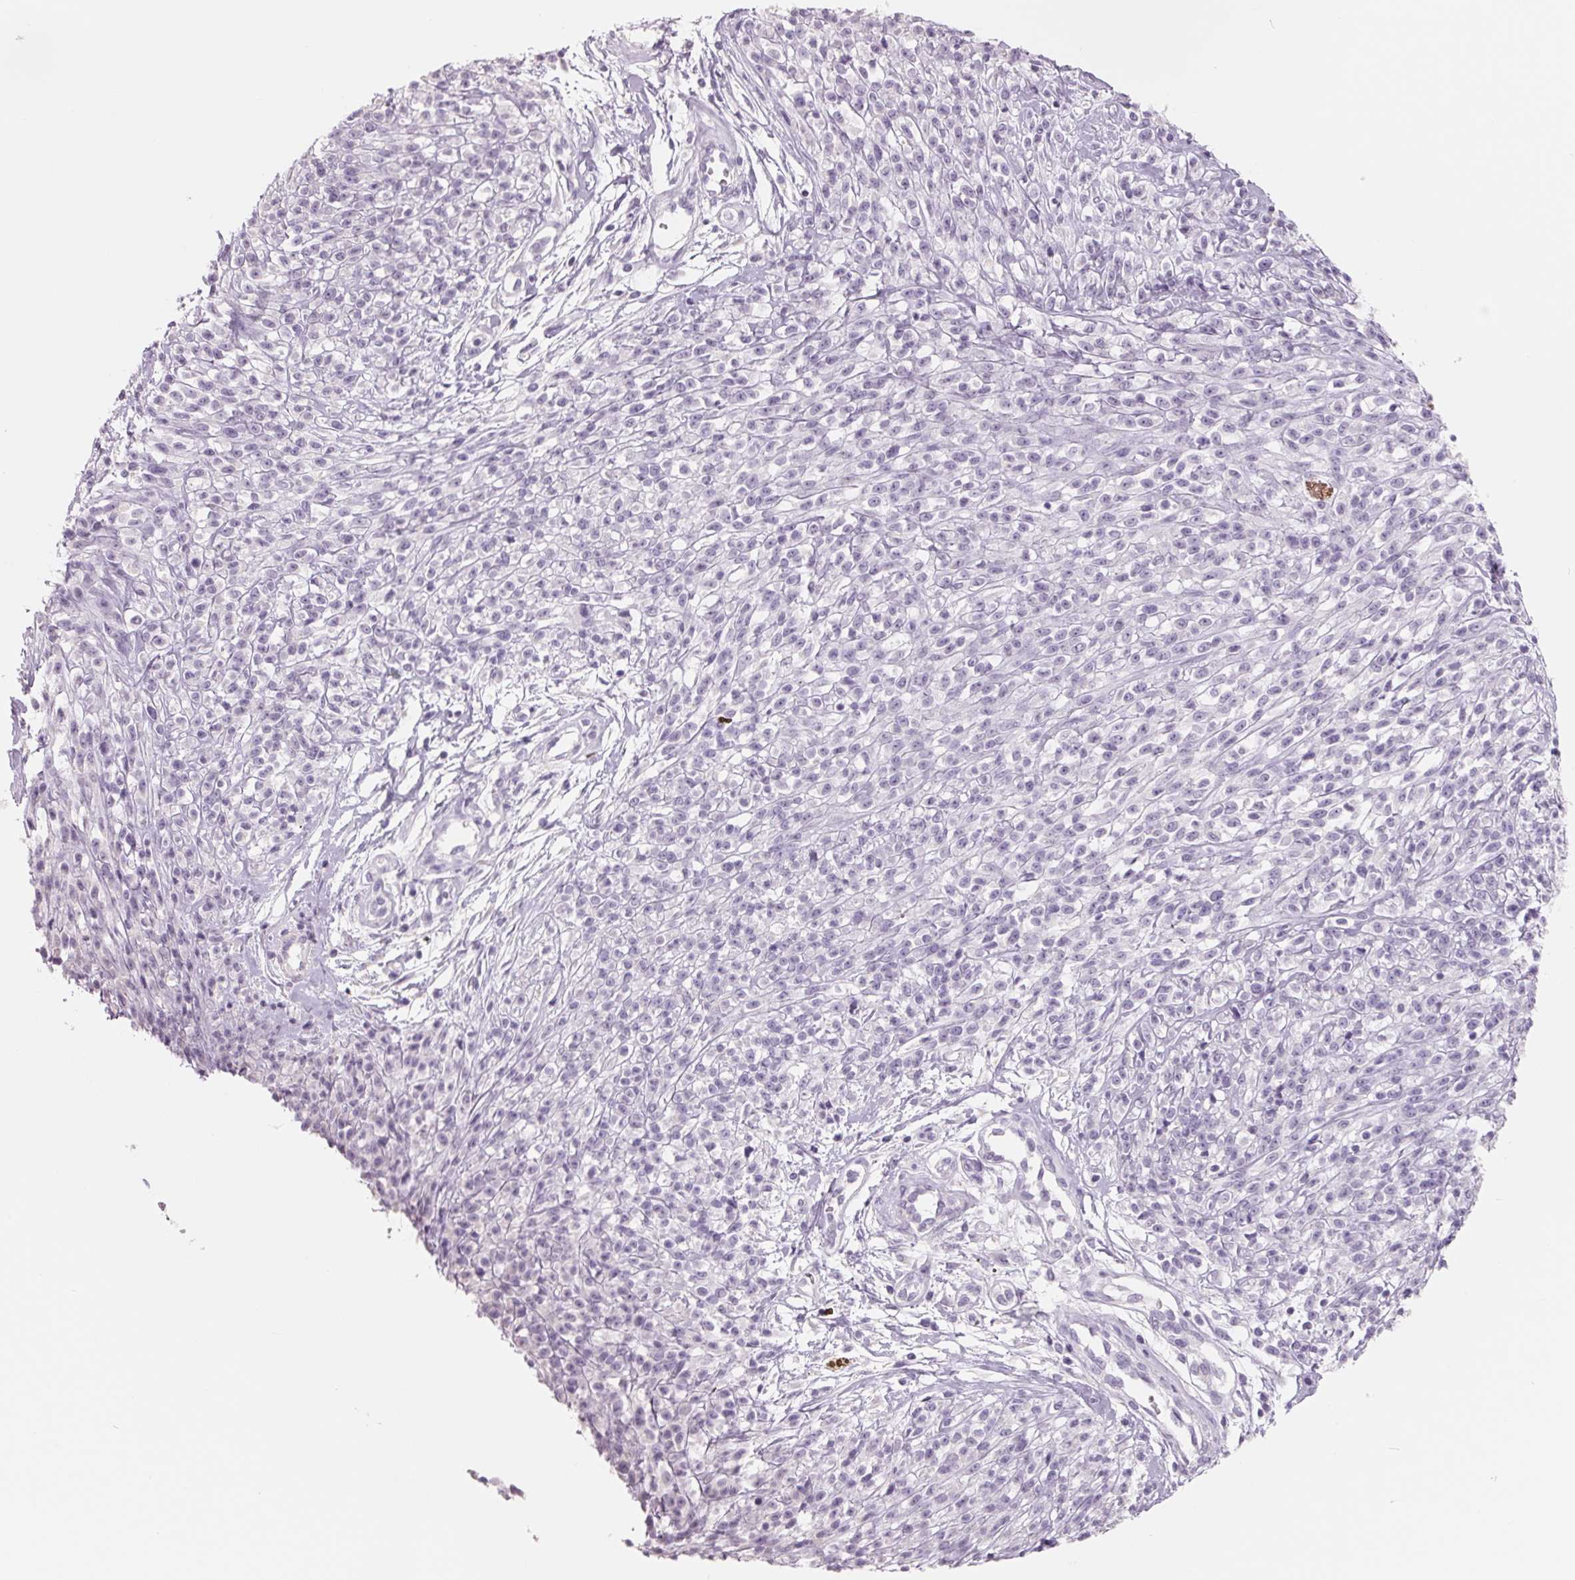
{"staining": {"intensity": "negative", "quantity": "none", "location": "none"}, "tissue": "melanoma", "cell_type": "Tumor cells", "image_type": "cancer", "snomed": [{"axis": "morphology", "description": "Malignant melanoma, NOS"}, {"axis": "topography", "description": "Skin"}, {"axis": "topography", "description": "Skin of trunk"}], "caption": "Malignant melanoma was stained to show a protein in brown. There is no significant expression in tumor cells.", "gene": "FTCD", "patient": {"sex": "male", "age": 74}}